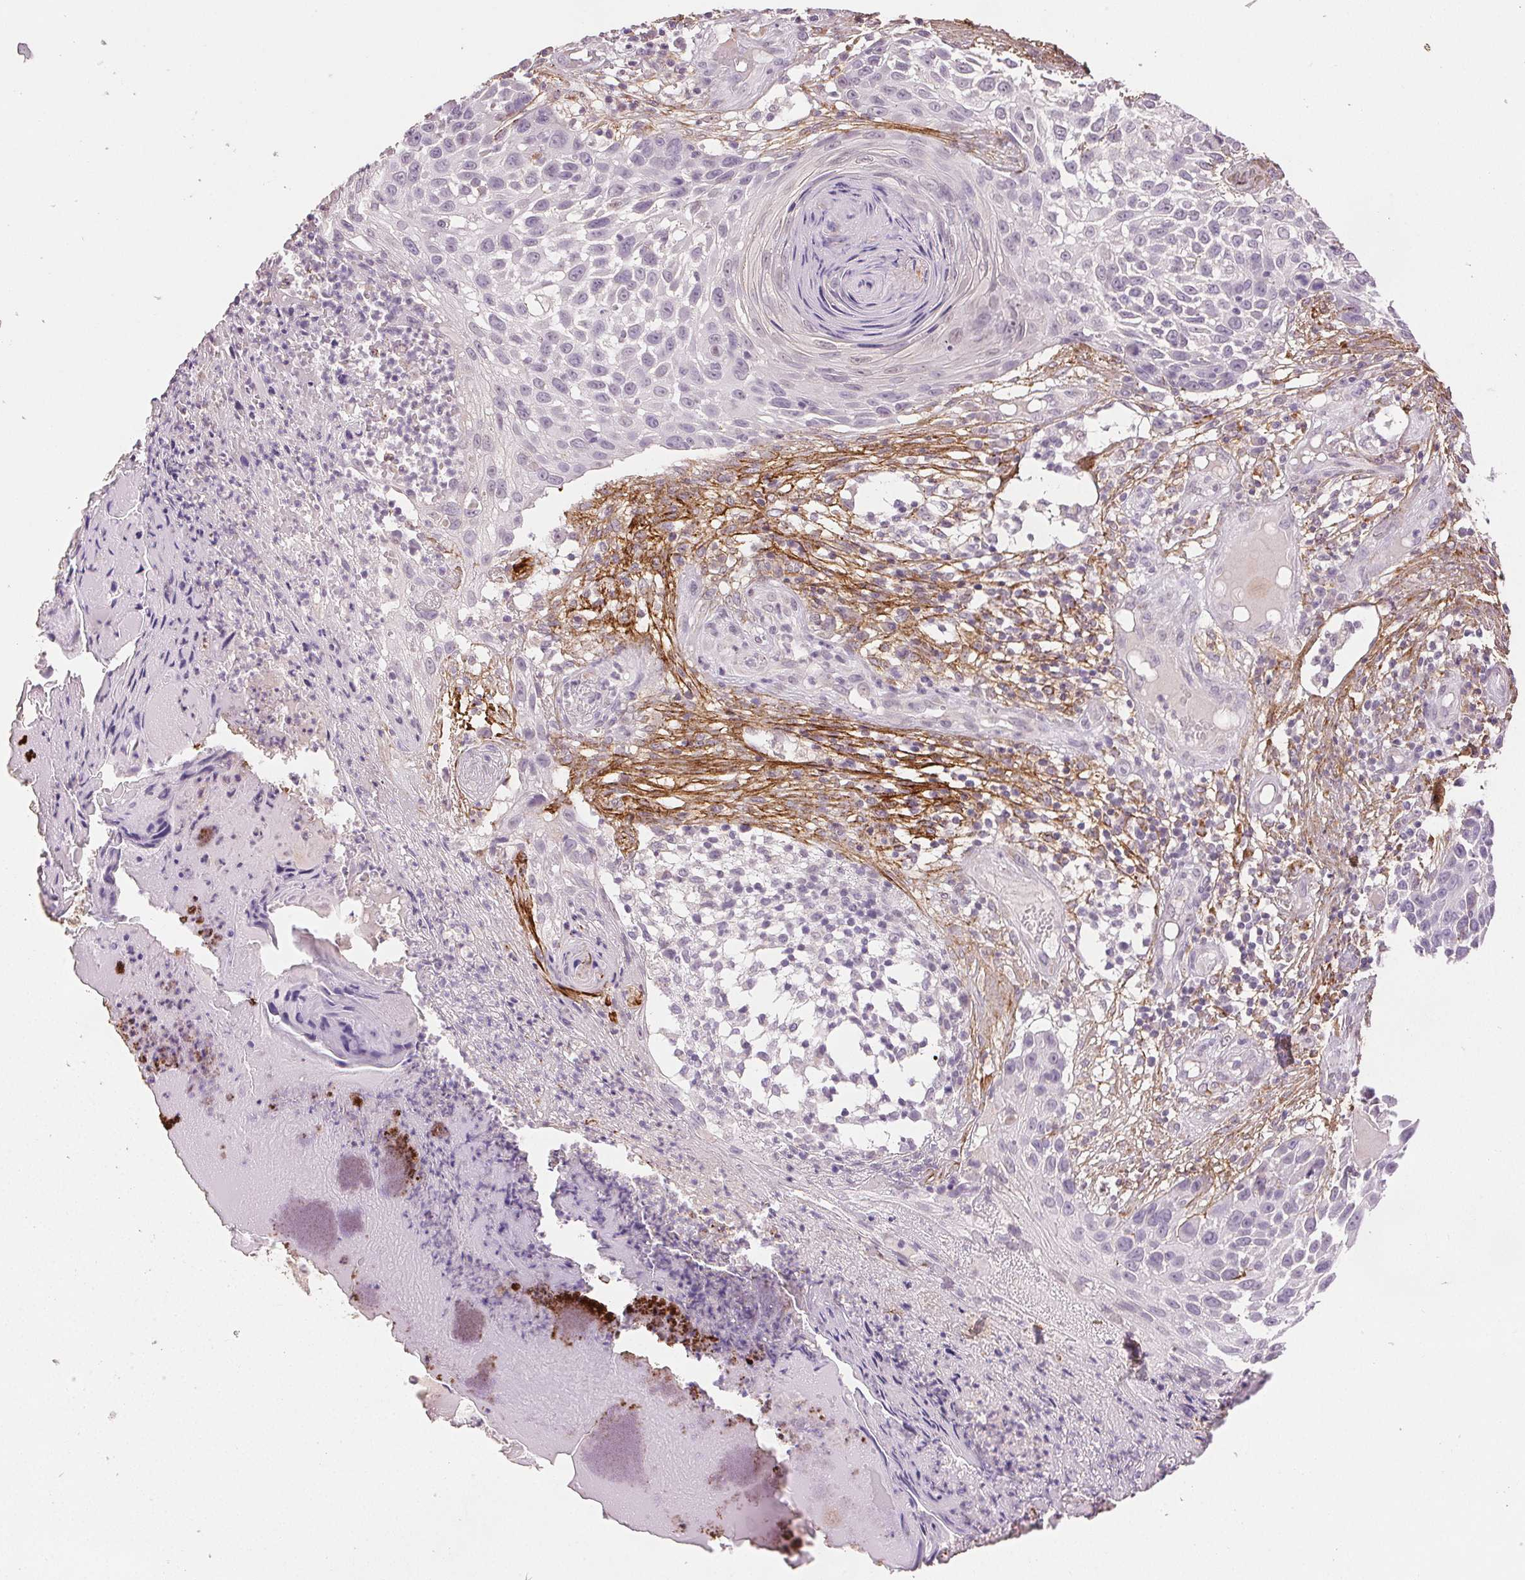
{"staining": {"intensity": "negative", "quantity": "none", "location": "none"}, "tissue": "skin cancer", "cell_type": "Tumor cells", "image_type": "cancer", "snomed": [{"axis": "morphology", "description": "Squamous cell carcinoma, NOS"}, {"axis": "topography", "description": "Skin"}], "caption": "There is no significant staining in tumor cells of skin cancer.", "gene": "FBN1", "patient": {"sex": "male", "age": 92}}